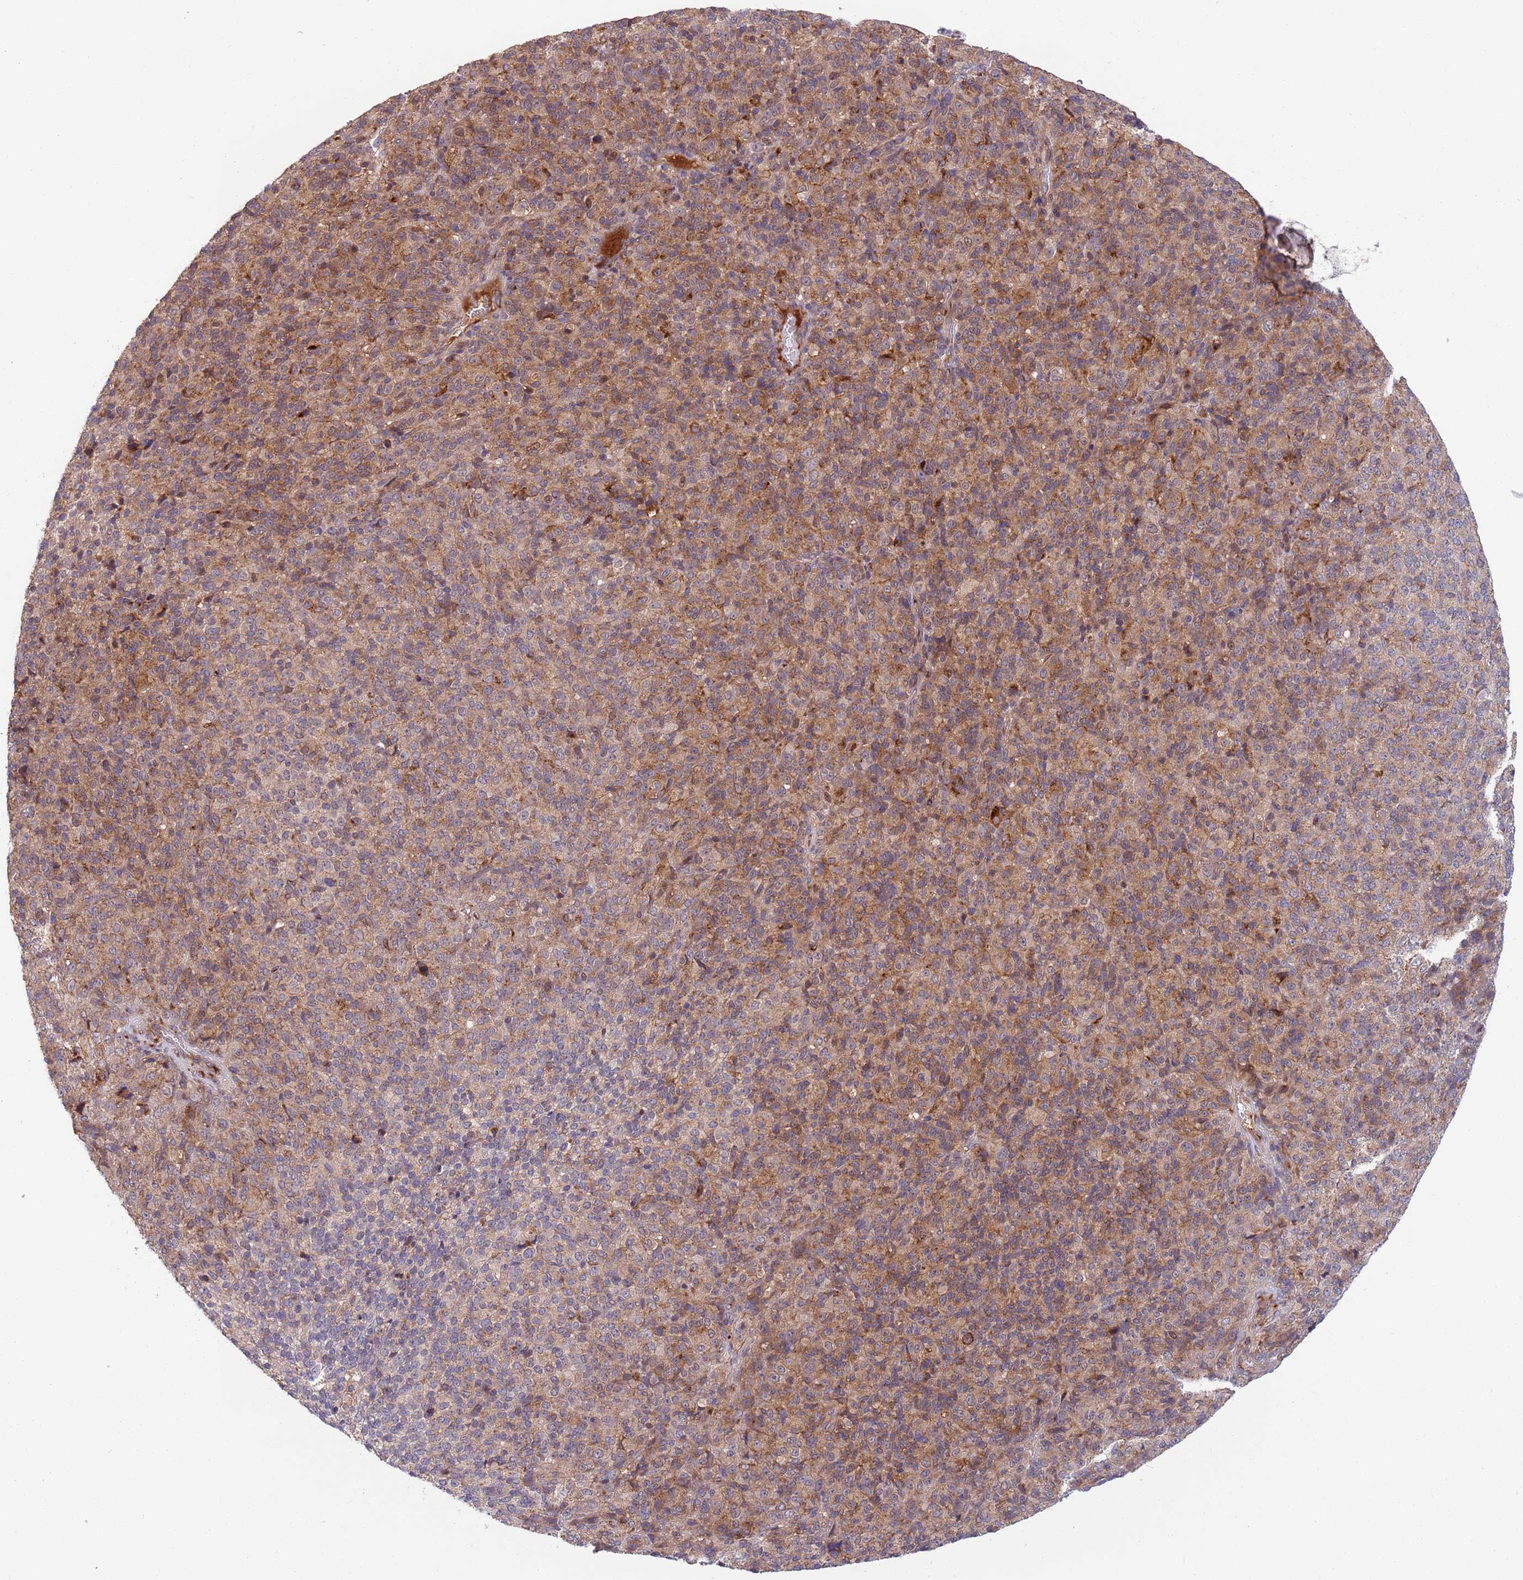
{"staining": {"intensity": "moderate", "quantity": ">75%", "location": "cytoplasmic/membranous"}, "tissue": "melanoma", "cell_type": "Tumor cells", "image_type": "cancer", "snomed": [{"axis": "morphology", "description": "Malignant melanoma, Metastatic site"}, {"axis": "topography", "description": "Brain"}], "caption": "Immunohistochemical staining of malignant melanoma (metastatic site) exhibits medium levels of moderate cytoplasmic/membranous expression in approximately >75% of tumor cells.", "gene": "BTBD7", "patient": {"sex": "female", "age": 56}}